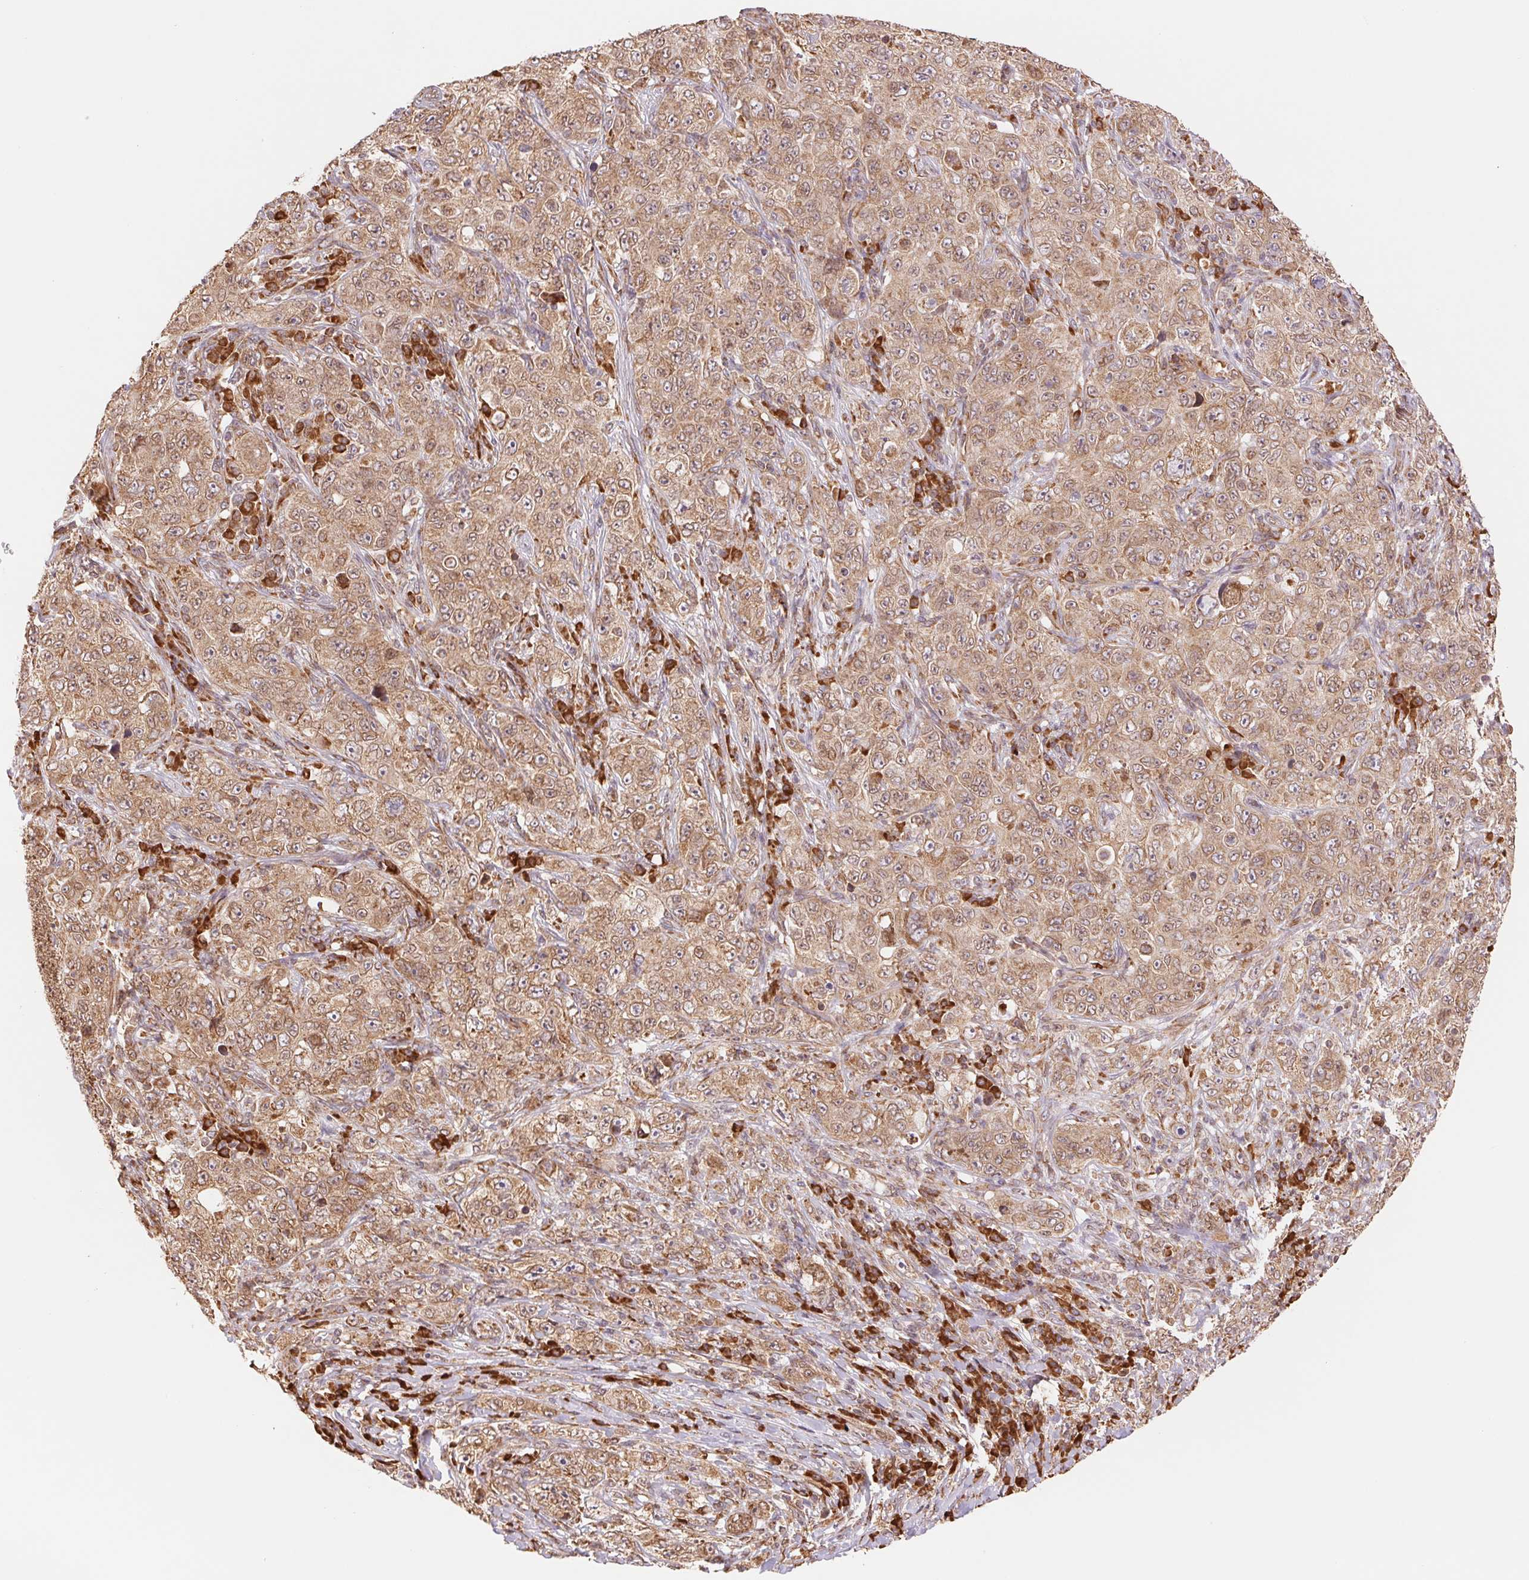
{"staining": {"intensity": "moderate", "quantity": ">75%", "location": "cytoplasmic/membranous"}, "tissue": "pancreatic cancer", "cell_type": "Tumor cells", "image_type": "cancer", "snomed": [{"axis": "morphology", "description": "Adenocarcinoma, NOS"}, {"axis": "topography", "description": "Pancreas"}], "caption": "Protein analysis of pancreatic cancer (adenocarcinoma) tissue reveals moderate cytoplasmic/membranous positivity in approximately >75% of tumor cells.", "gene": "RPN1", "patient": {"sex": "male", "age": 68}}